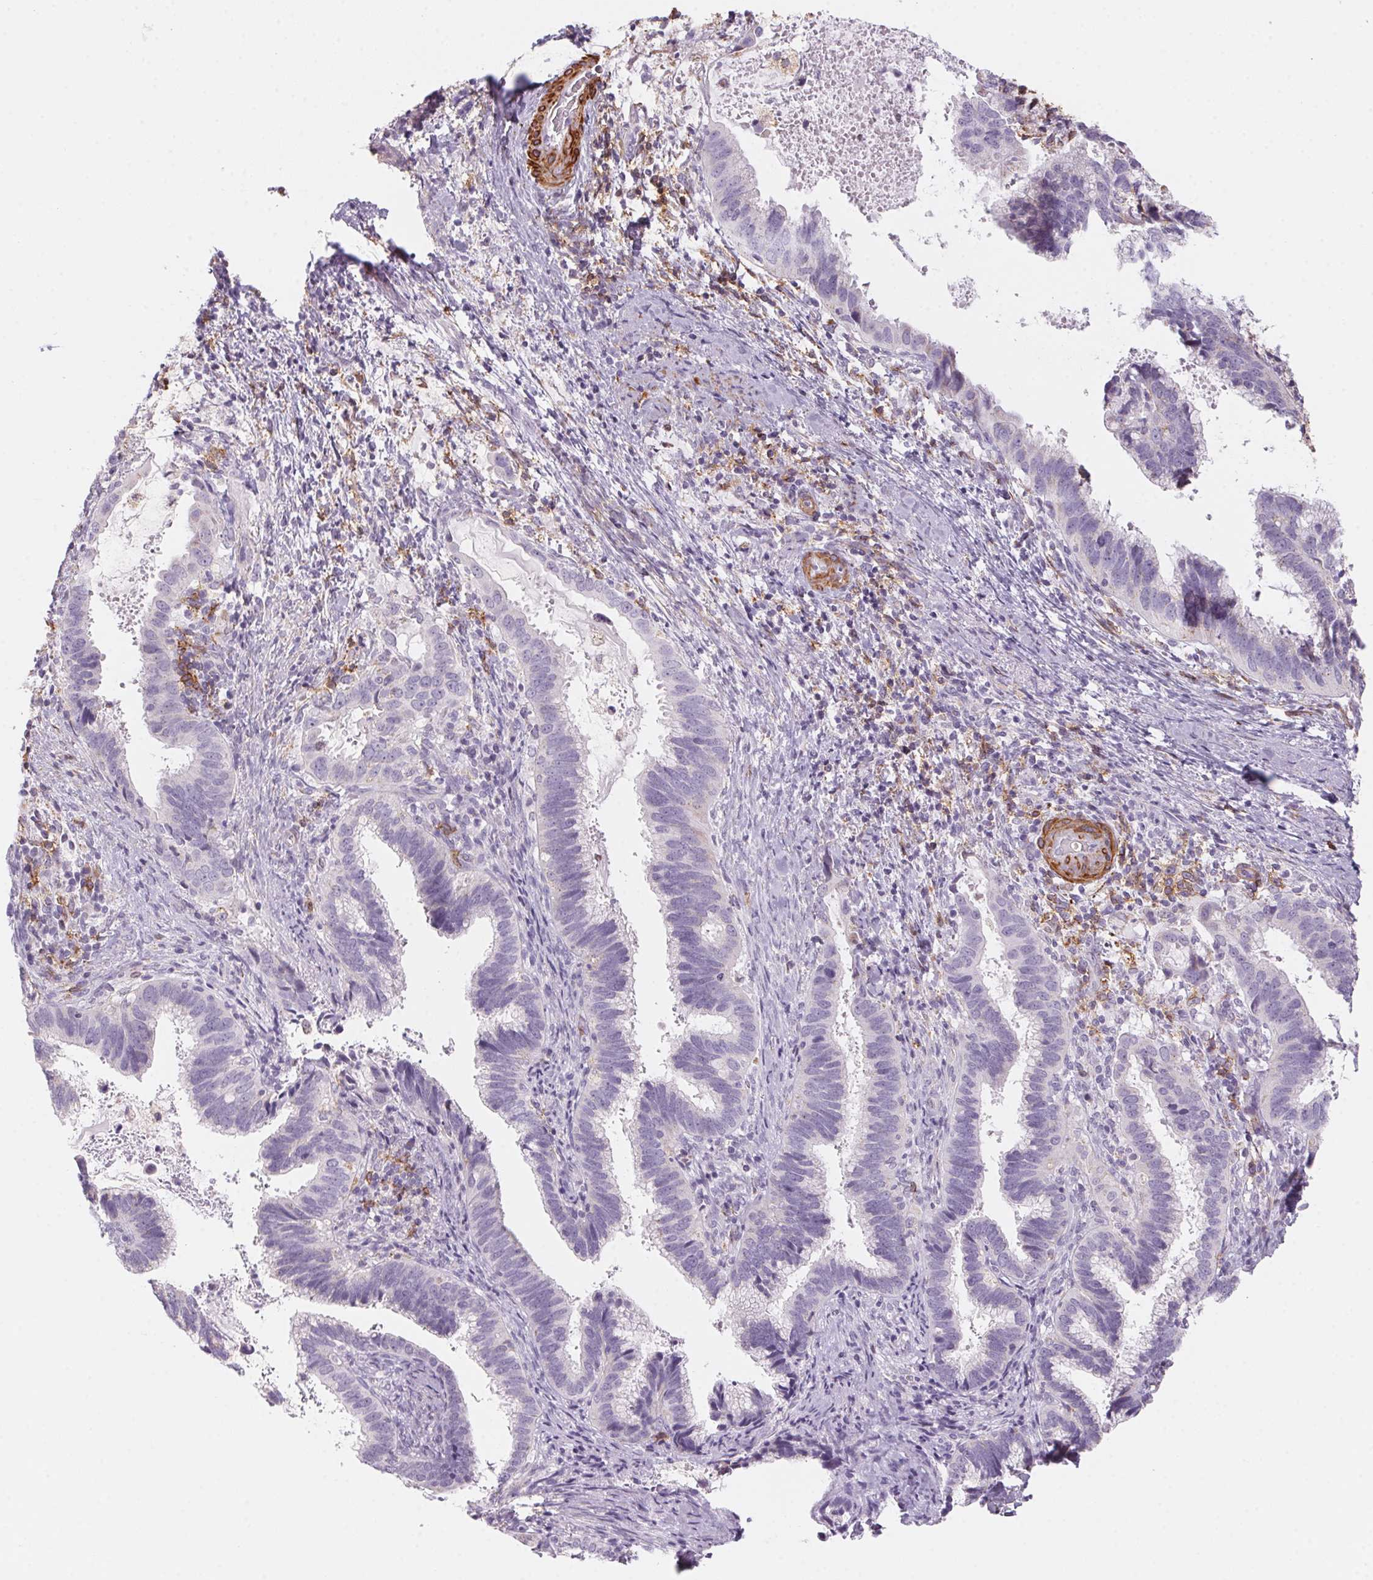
{"staining": {"intensity": "negative", "quantity": "none", "location": "none"}, "tissue": "cervical cancer", "cell_type": "Tumor cells", "image_type": "cancer", "snomed": [{"axis": "morphology", "description": "Adenocarcinoma, NOS"}, {"axis": "topography", "description": "Cervix"}], "caption": "Micrograph shows no protein staining in tumor cells of cervical cancer tissue.", "gene": "PRPH", "patient": {"sex": "female", "age": 56}}